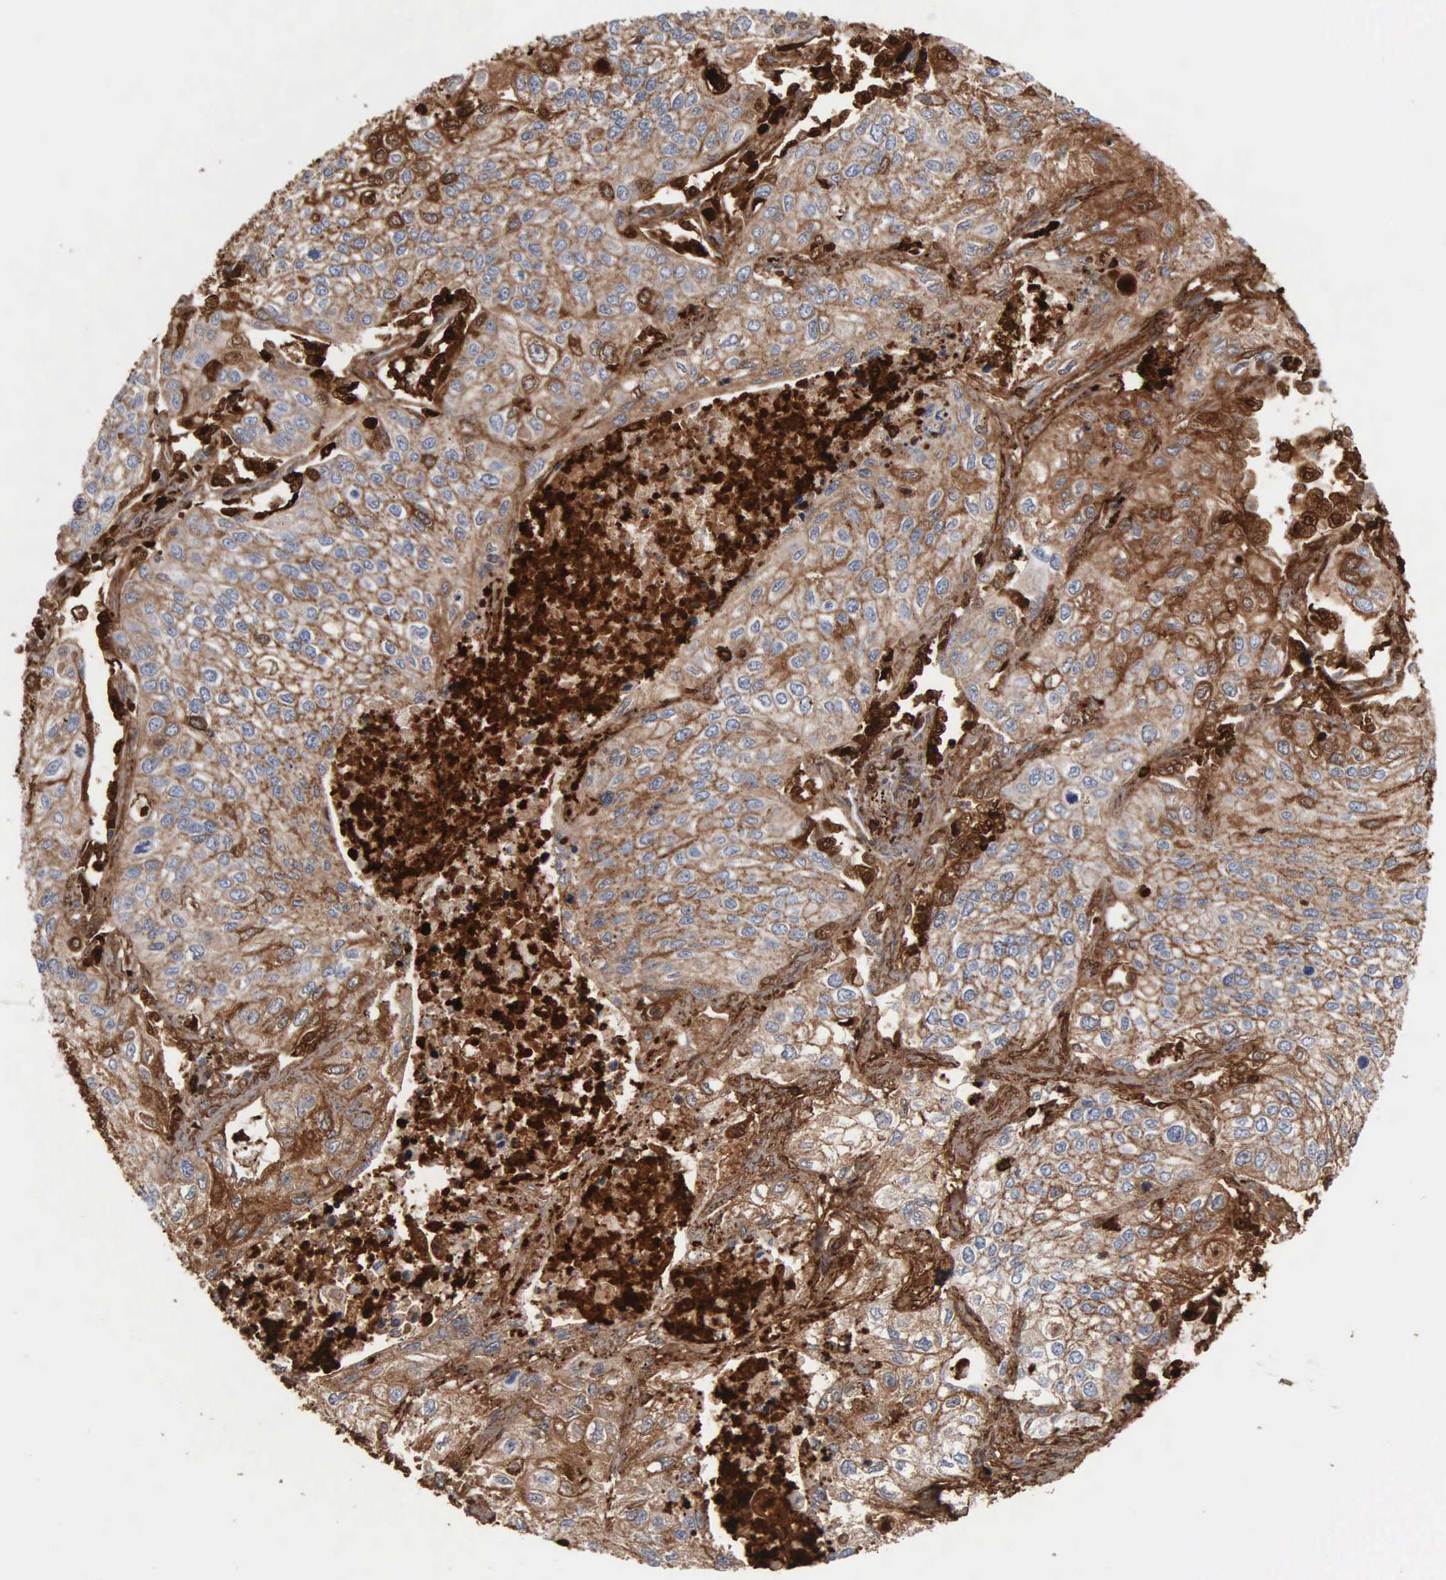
{"staining": {"intensity": "moderate", "quantity": "25%-75%", "location": "cytoplasmic/membranous"}, "tissue": "lung cancer", "cell_type": "Tumor cells", "image_type": "cancer", "snomed": [{"axis": "morphology", "description": "Squamous cell carcinoma, NOS"}, {"axis": "topography", "description": "Lung"}], "caption": "A histopathology image showing moderate cytoplasmic/membranous positivity in about 25%-75% of tumor cells in lung cancer (squamous cell carcinoma), as visualized by brown immunohistochemical staining.", "gene": "FN1", "patient": {"sex": "male", "age": 75}}